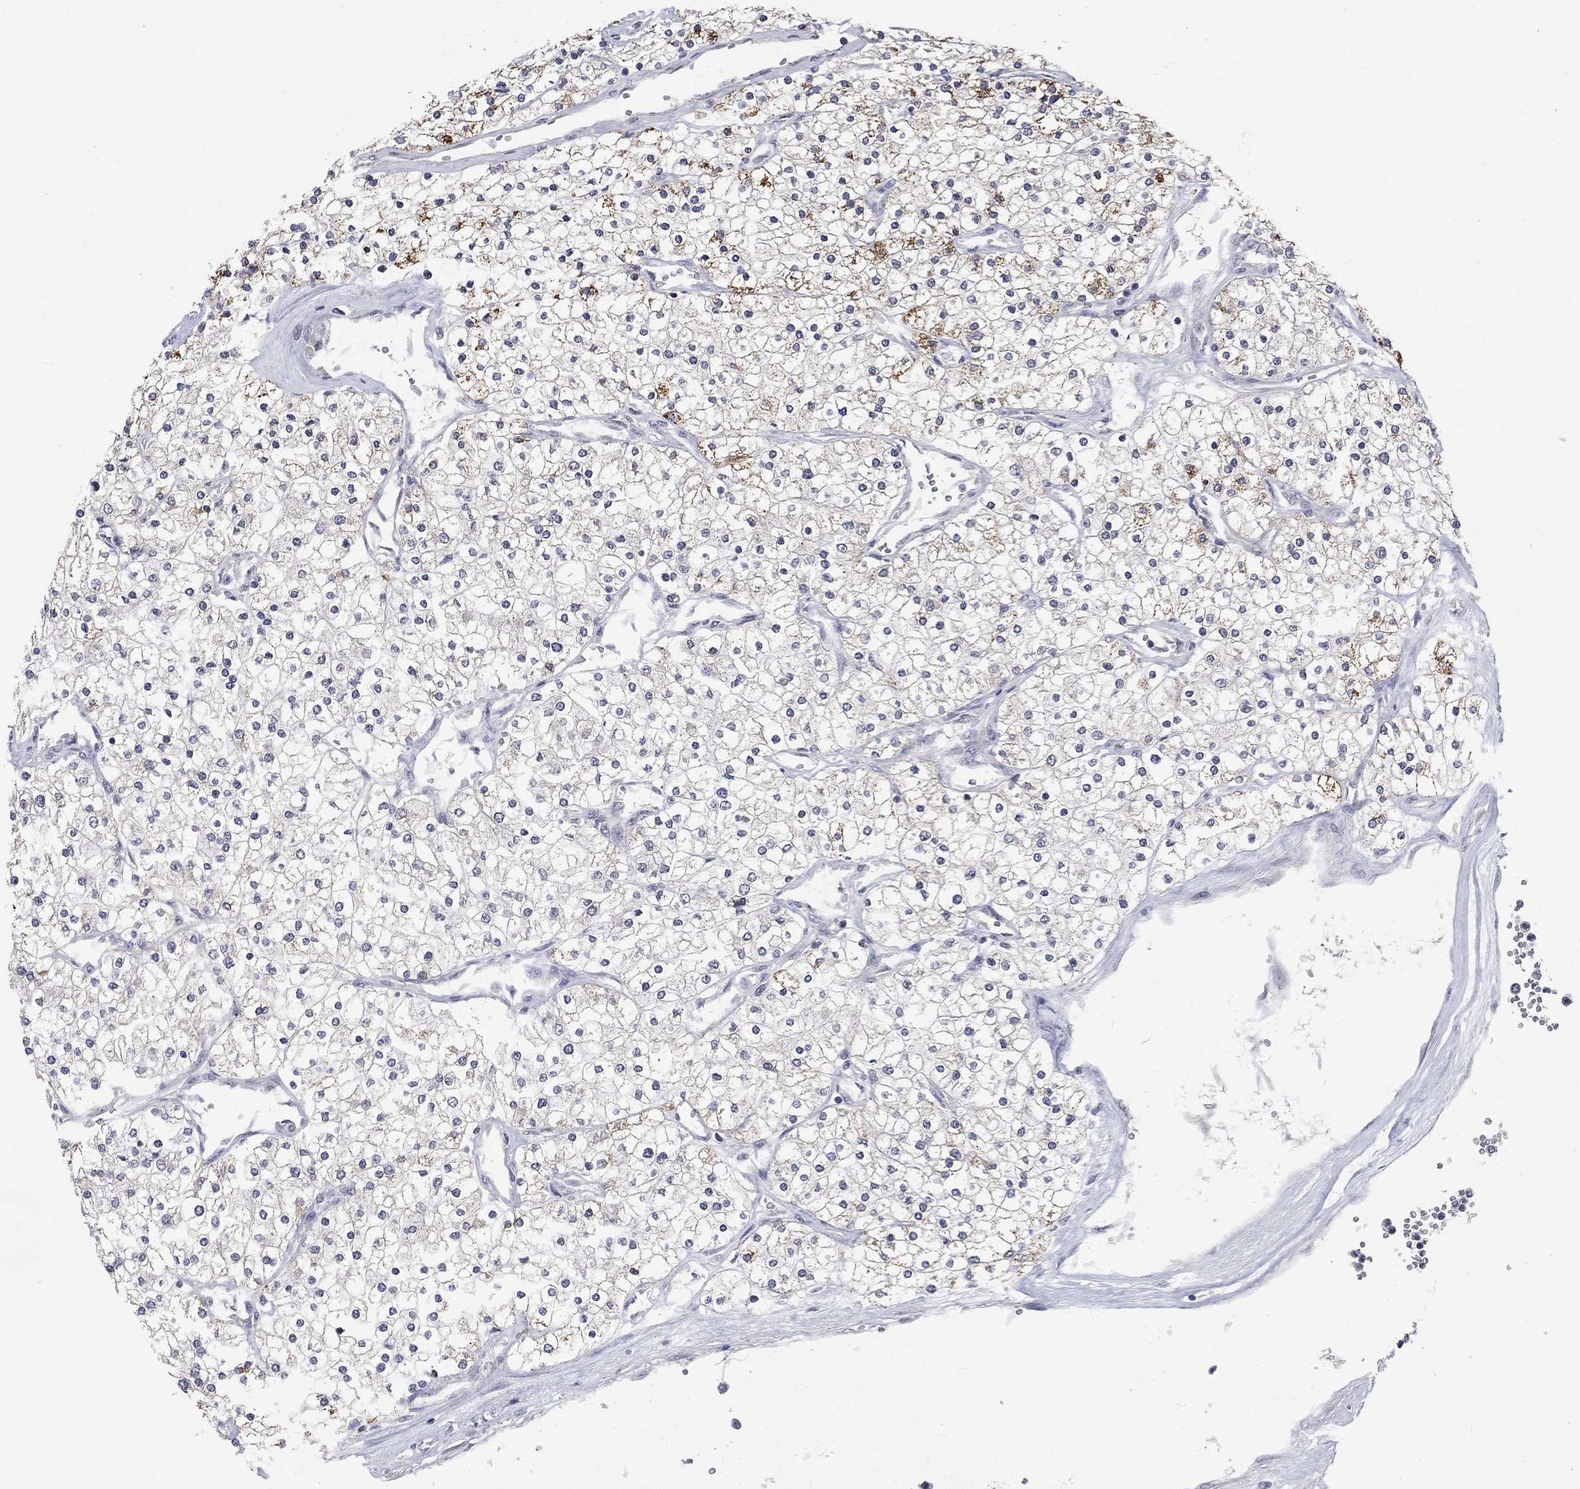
{"staining": {"intensity": "strong", "quantity": "<25%", "location": "cytoplasmic/membranous"}, "tissue": "renal cancer", "cell_type": "Tumor cells", "image_type": "cancer", "snomed": [{"axis": "morphology", "description": "Adenocarcinoma, NOS"}, {"axis": "topography", "description": "Kidney"}], "caption": "Immunohistochemistry (IHC) of renal cancer shows medium levels of strong cytoplasmic/membranous expression in about <25% of tumor cells.", "gene": "SPATA33", "patient": {"sex": "male", "age": 80}}